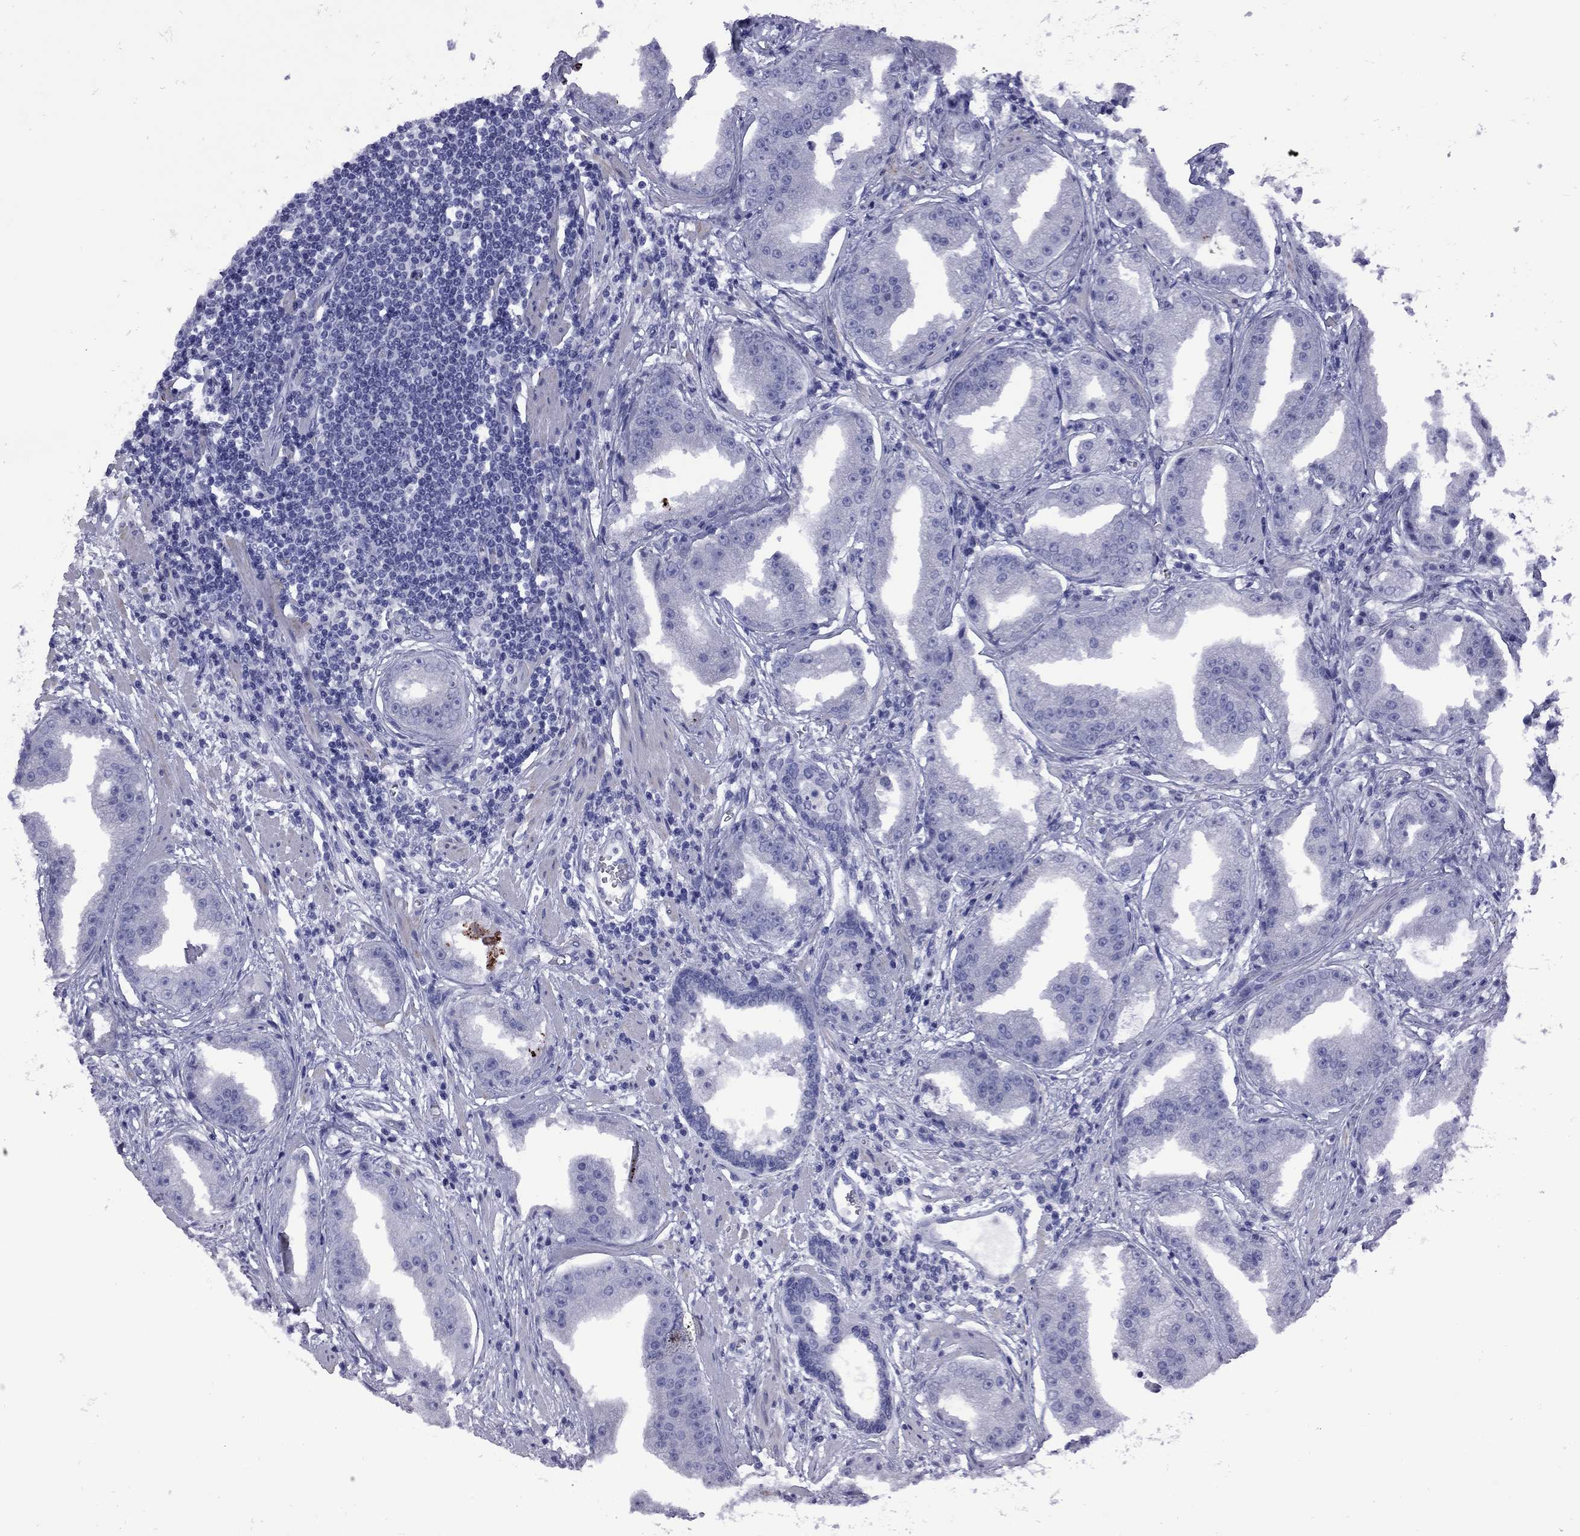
{"staining": {"intensity": "negative", "quantity": "none", "location": "none"}, "tissue": "prostate cancer", "cell_type": "Tumor cells", "image_type": "cancer", "snomed": [{"axis": "morphology", "description": "Adenocarcinoma, Low grade"}, {"axis": "topography", "description": "Prostate"}], "caption": "The photomicrograph demonstrates no staining of tumor cells in prostate cancer.", "gene": "EPPIN", "patient": {"sex": "male", "age": 62}}